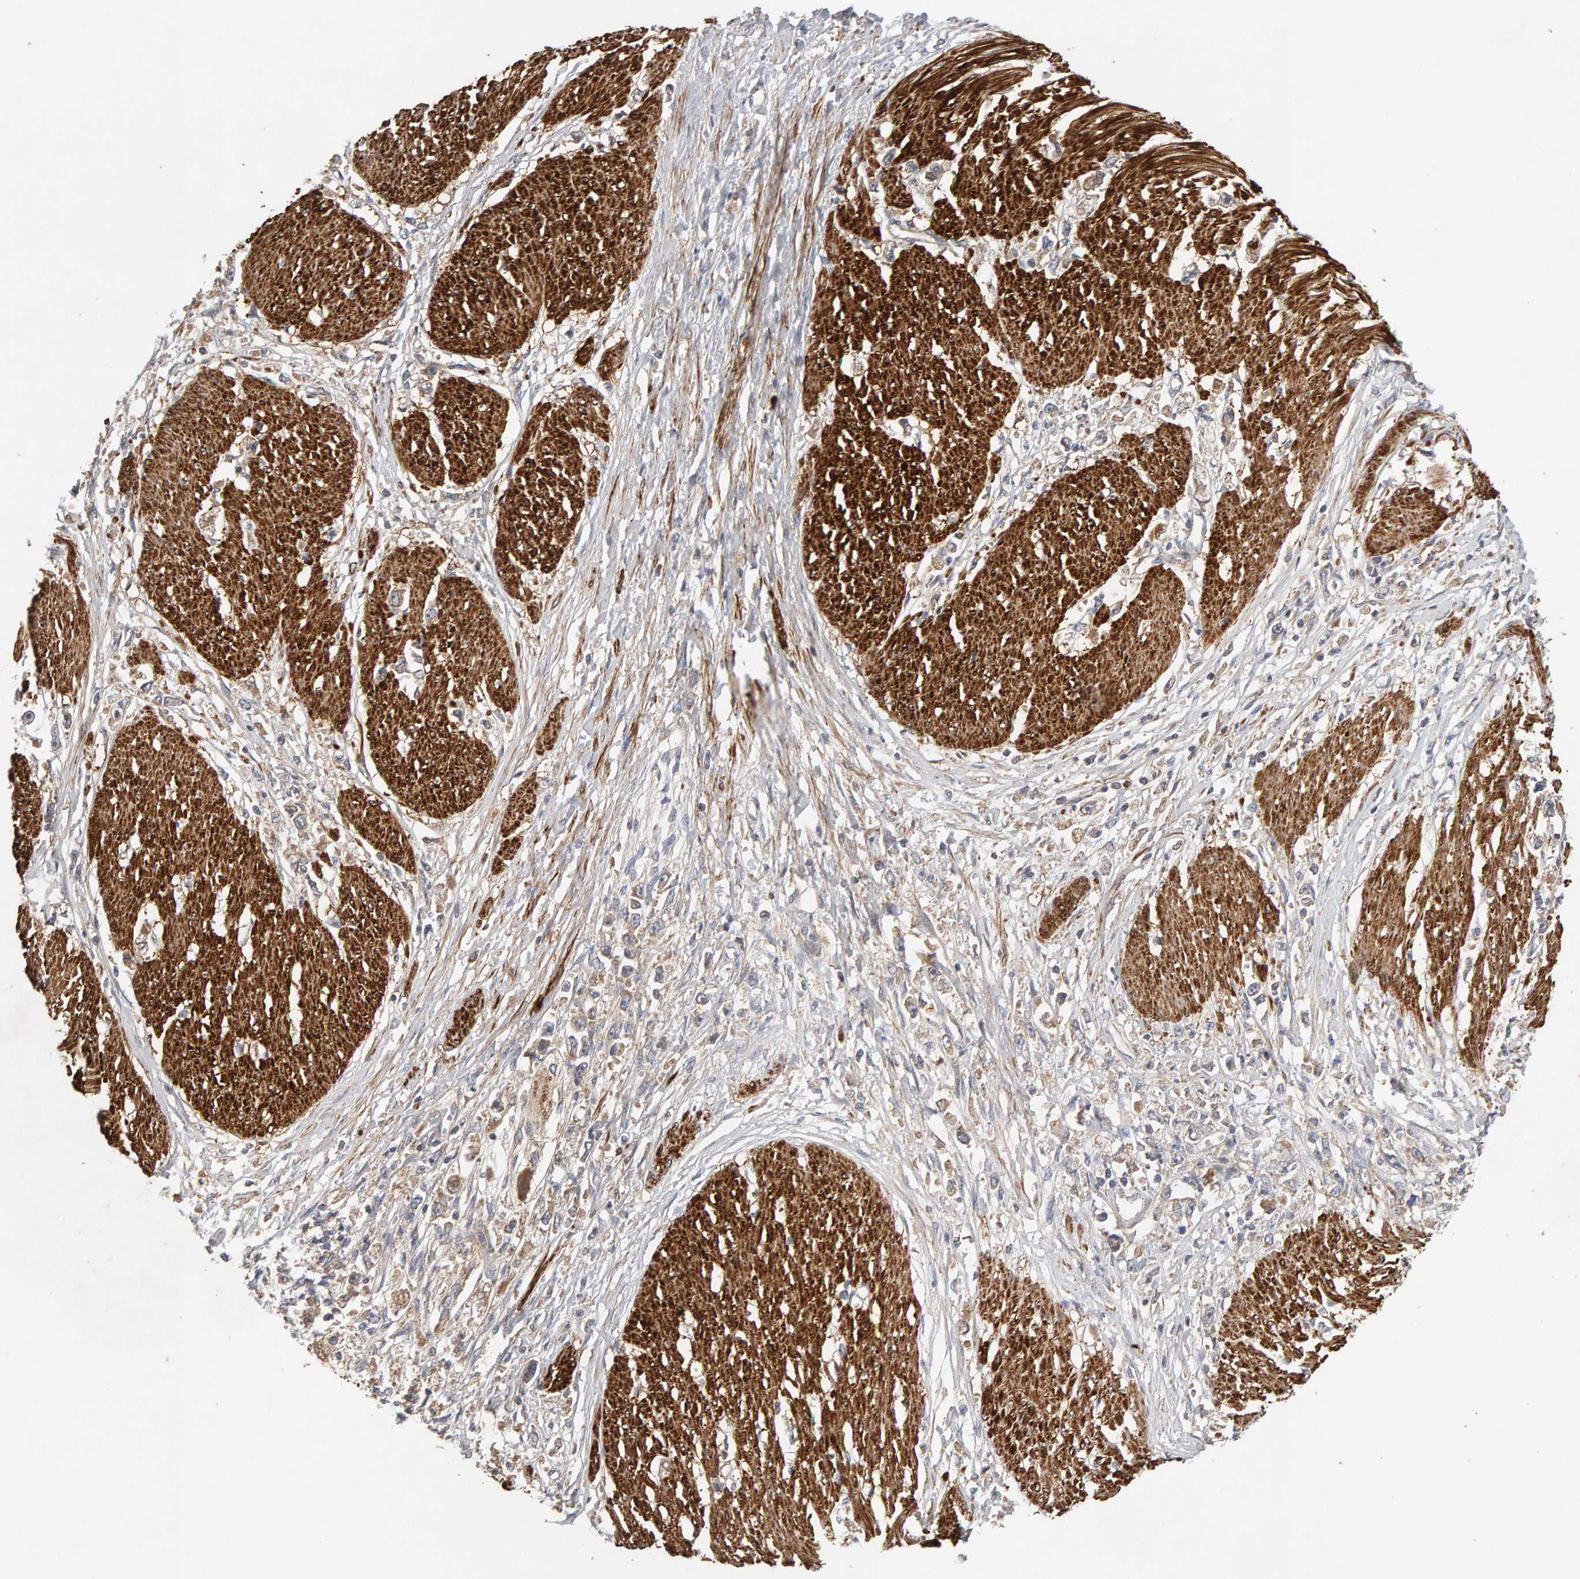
{"staining": {"intensity": "negative", "quantity": "none", "location": "none"}, "tissue": "stomach cancer", "cell_type": "Tumor cells", "image_type": "cancer", "snomed": [{"axis": "morphology", "description": "Adenocarcinoma, NOS"}, {"axis": "topography", "description": "Stomach"}], "caption": "Protein analysis of adenocarcinoma (stomach) demonstrates no significant staining in tumor cells.", "gene": "RNF19A", "patient": {"sex": "female", "age": 59}}